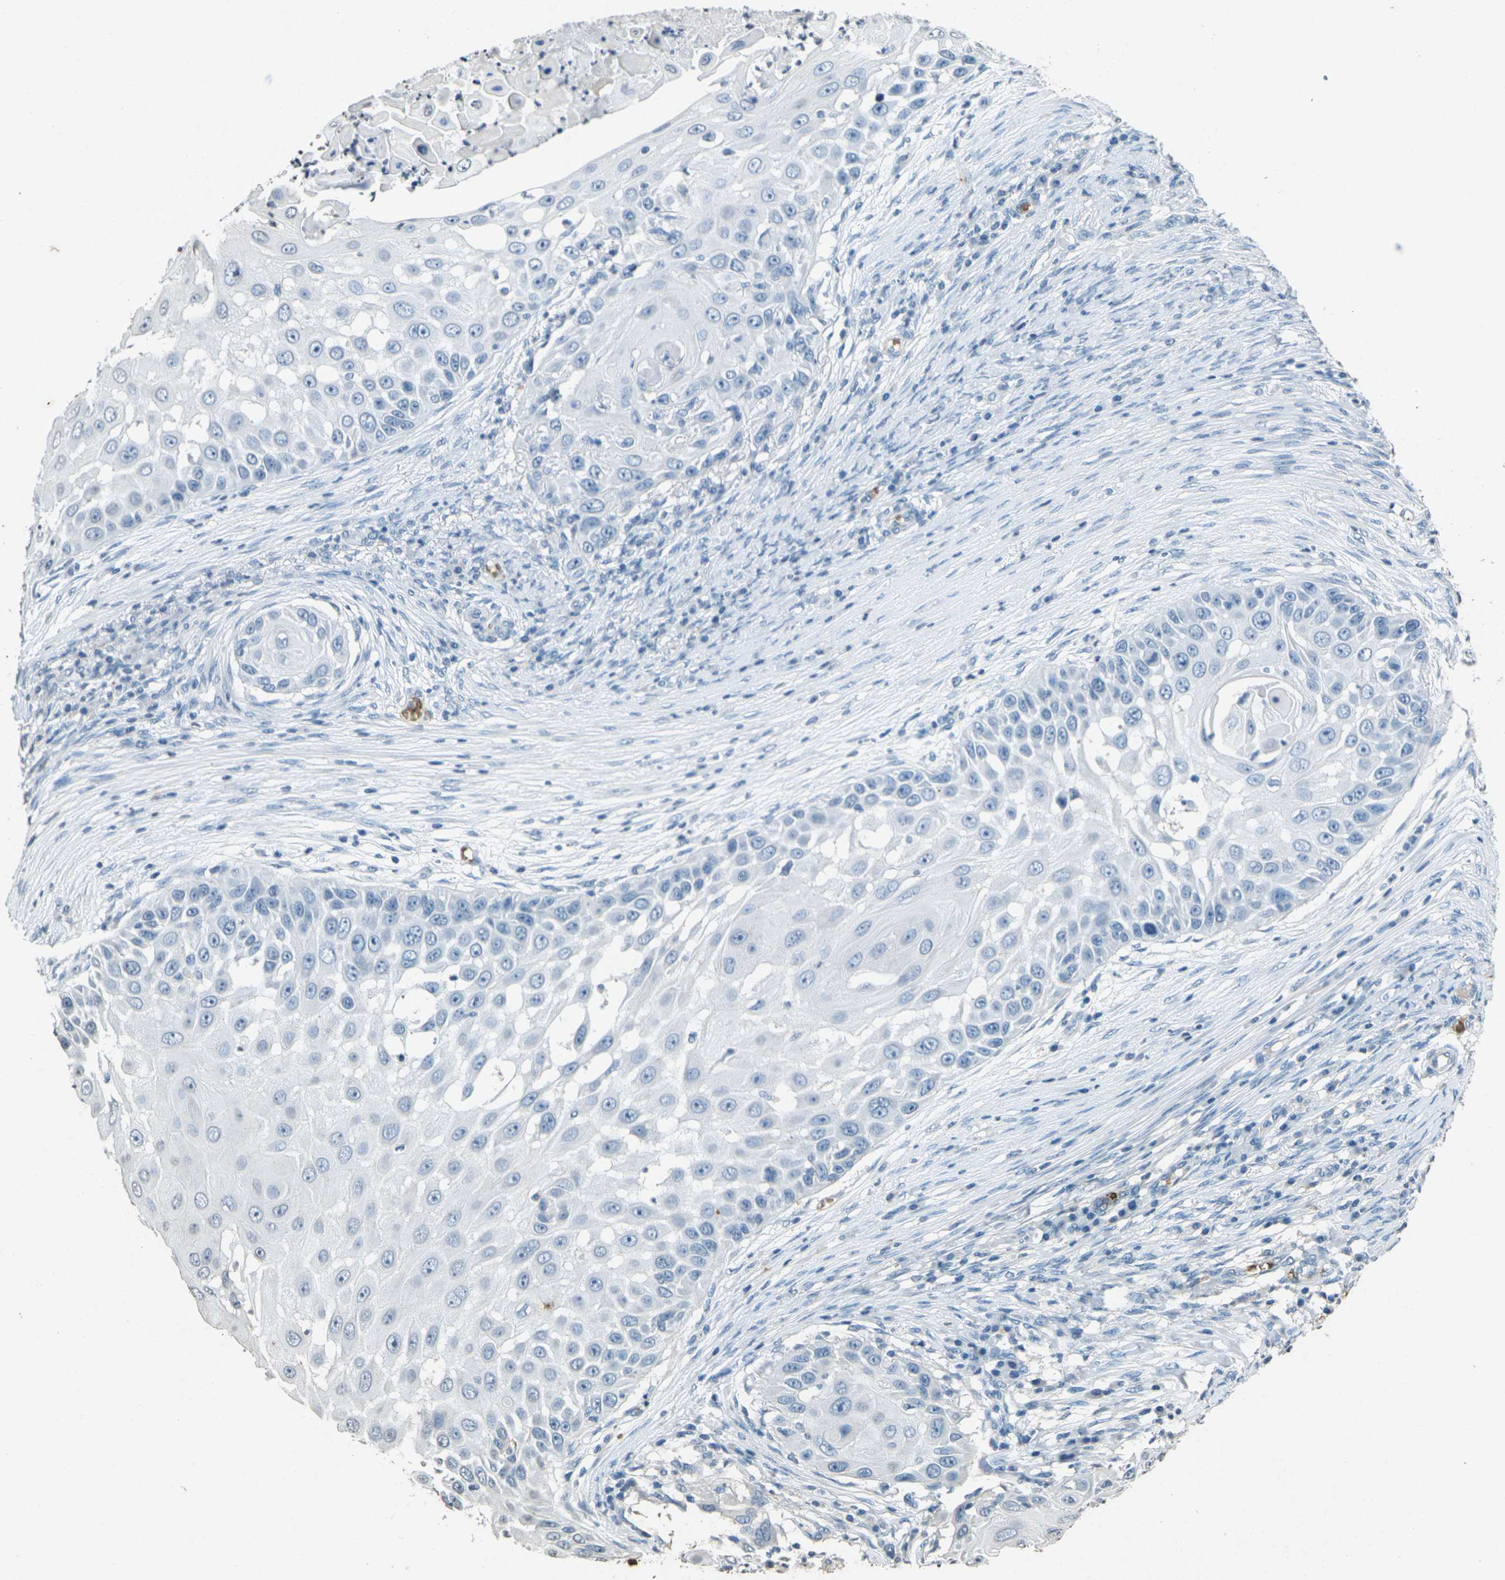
{"staining": {"intensity": "negative", "quantity": "none", "location": "none"}, "tissue": "skin cancer", "cell_type": "Tumor cells", "image_type": "cancer", "snomed": [{"axis": "morphology", "description": "Squamous cell carcinoma, NOS"}, {"axis": "topography", "description": "Skin"}], "caption": "Micrograph shows no significant protein expression in tumor cells of squamous cell carcinoma (skin).", "gene": "HBB", "patient": {"sex": "female", "age": 44}}